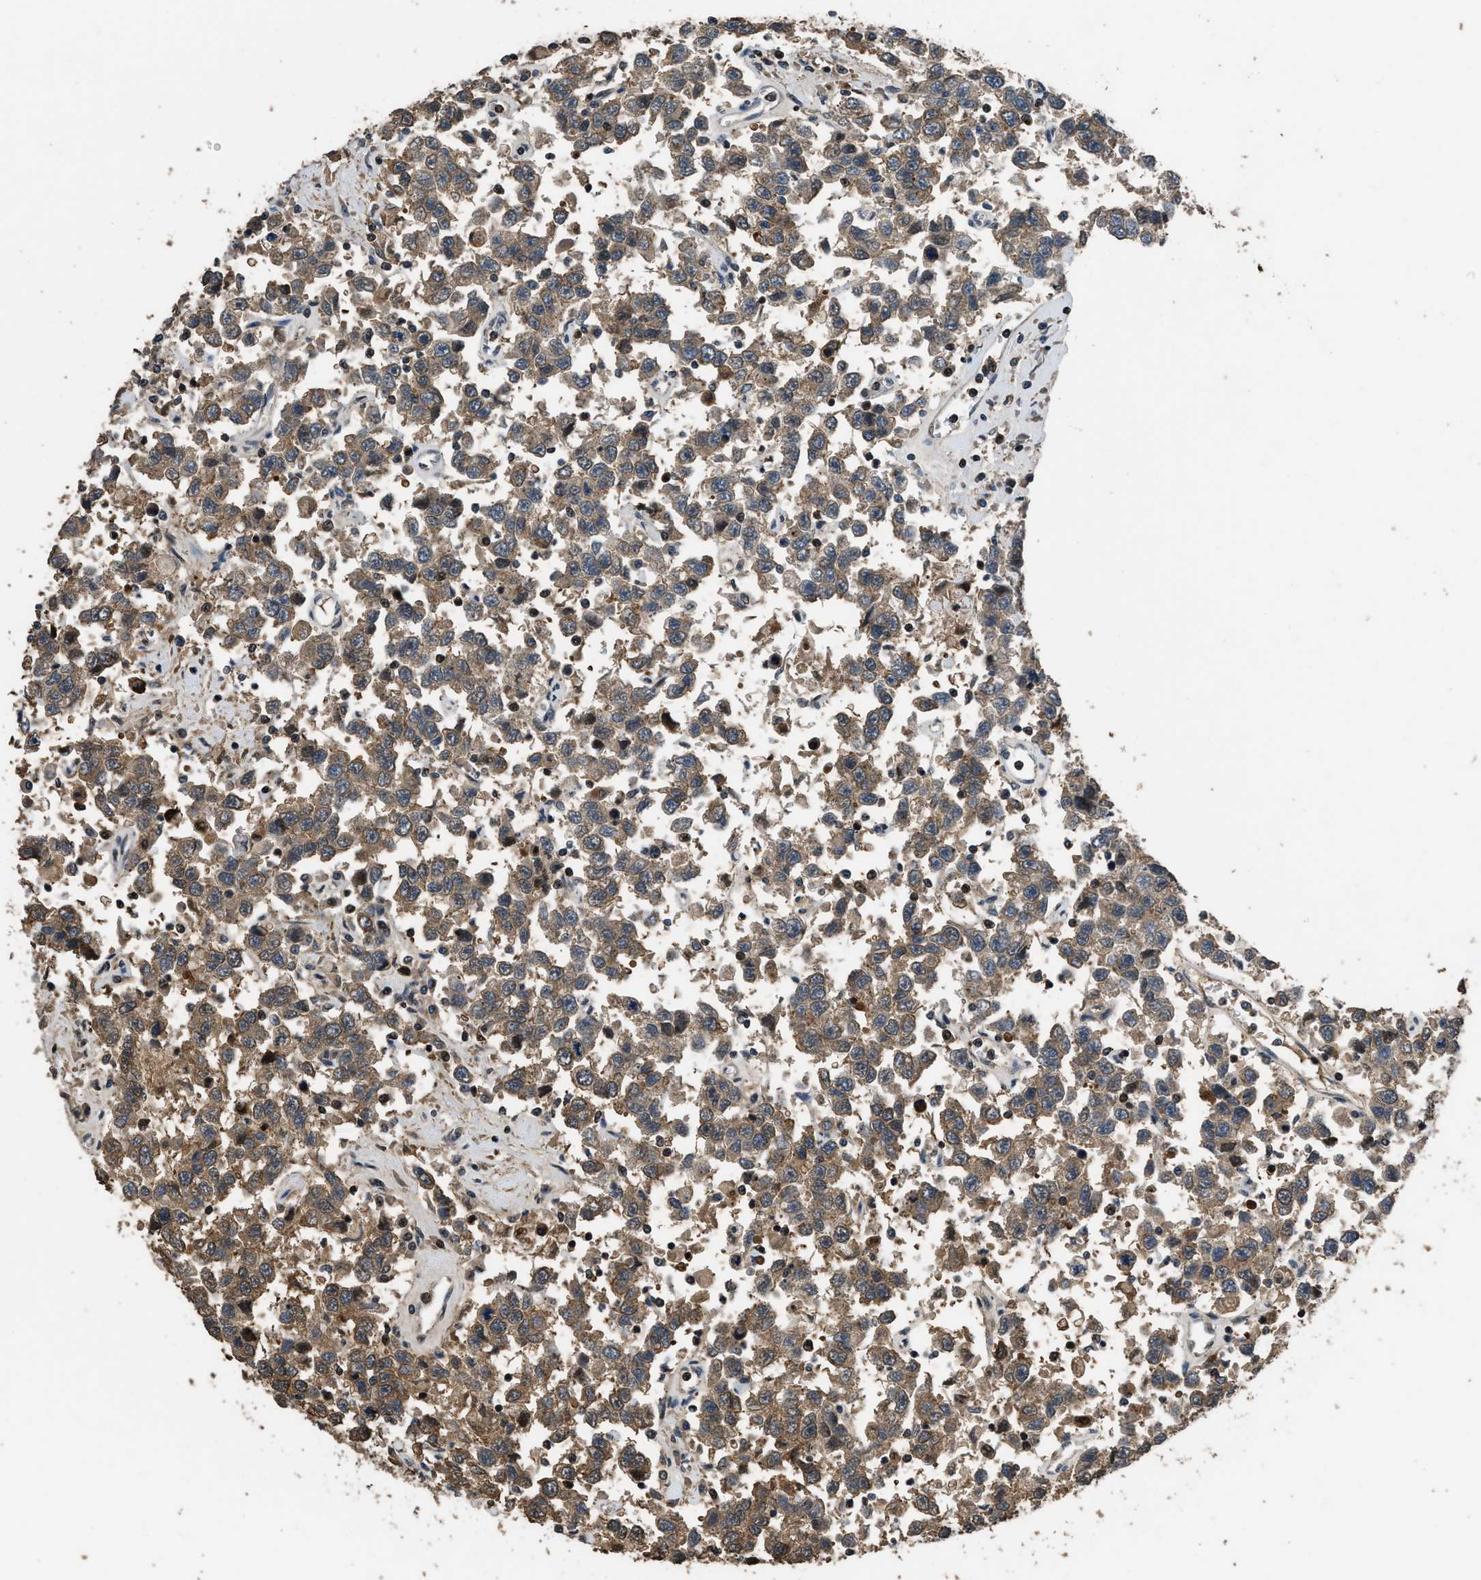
{"staining": {"intensity": "moderate", "quantity": ">75%", "location": "cytoplasmic/membranous"}, "tissue": "testis cancer", "cell_type": "Tumor cells", "image_type": "cancer", "snomed": [{"axis": "morphology", "description": "Seminoma, NOS"}, {"axis": "topography", "description": "Testis"}], "caption": "The immunohistochemical stain highlights moderate cytoplasmic/membranous staining in tumor cells of testis cancer tissue.", "gene": "CTBS", "patient": {"sex": "male", "age": 41}}